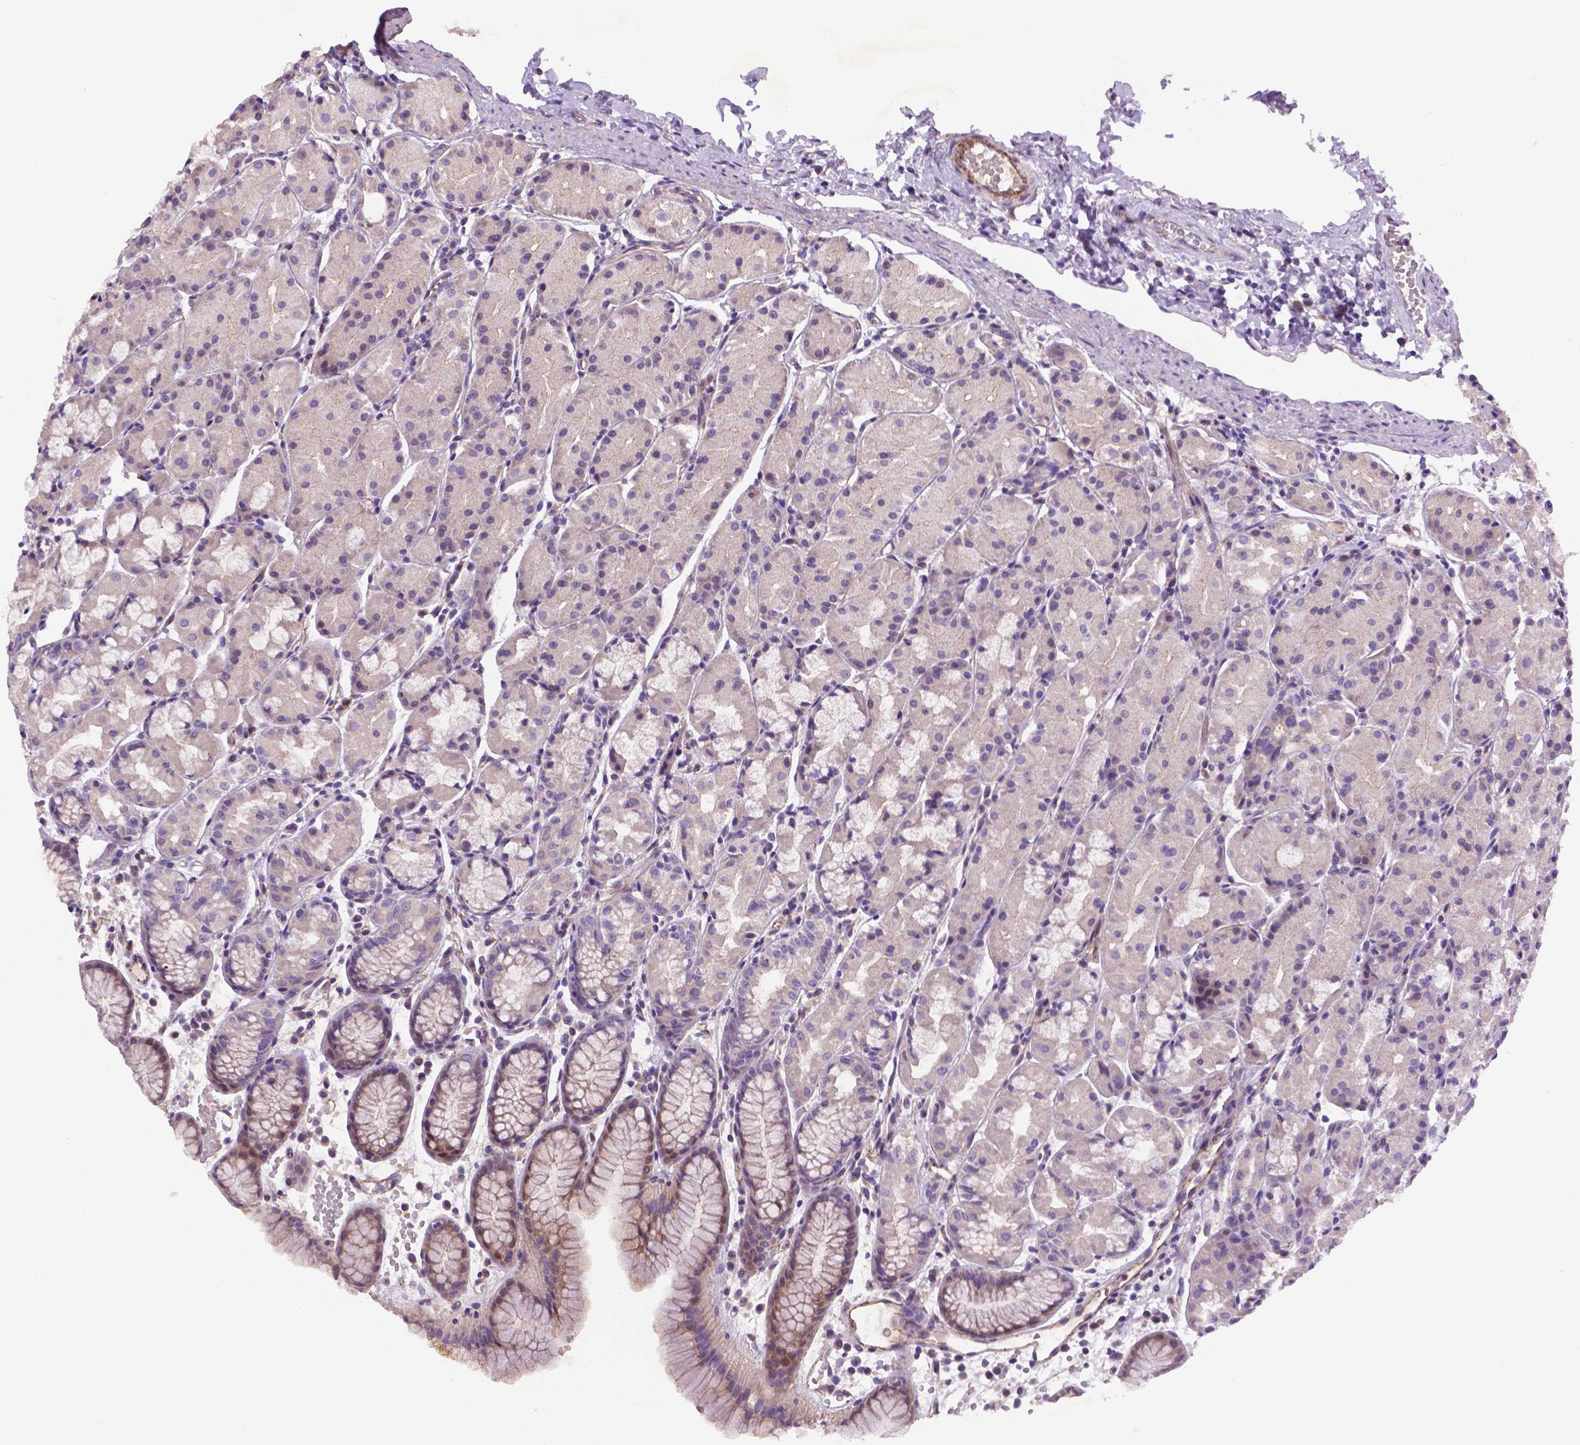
{"staining": {"intensity": "moderate", "quantity": "<25%", "location": "cytoplasmic/membranous"}, "tissue": "stomach", "cell_type": "Glandular cells", "image_type": "normal", "snomed": [{"axis": "morphology", "description": "Normal tissue, NOS"}, {"axis": "topography", "description": "Stomach, upper"}], "caption": "Immunohistochemistry (IHC) (DAB (3,3'-diaminobenzidine)) staining of normal human stomach shows moderate cytoplasmic/membranous protein staining in approximately <25% of glandular cells.", "gene": "CCER2", "patient": {"sex": "male", "age": 47}}